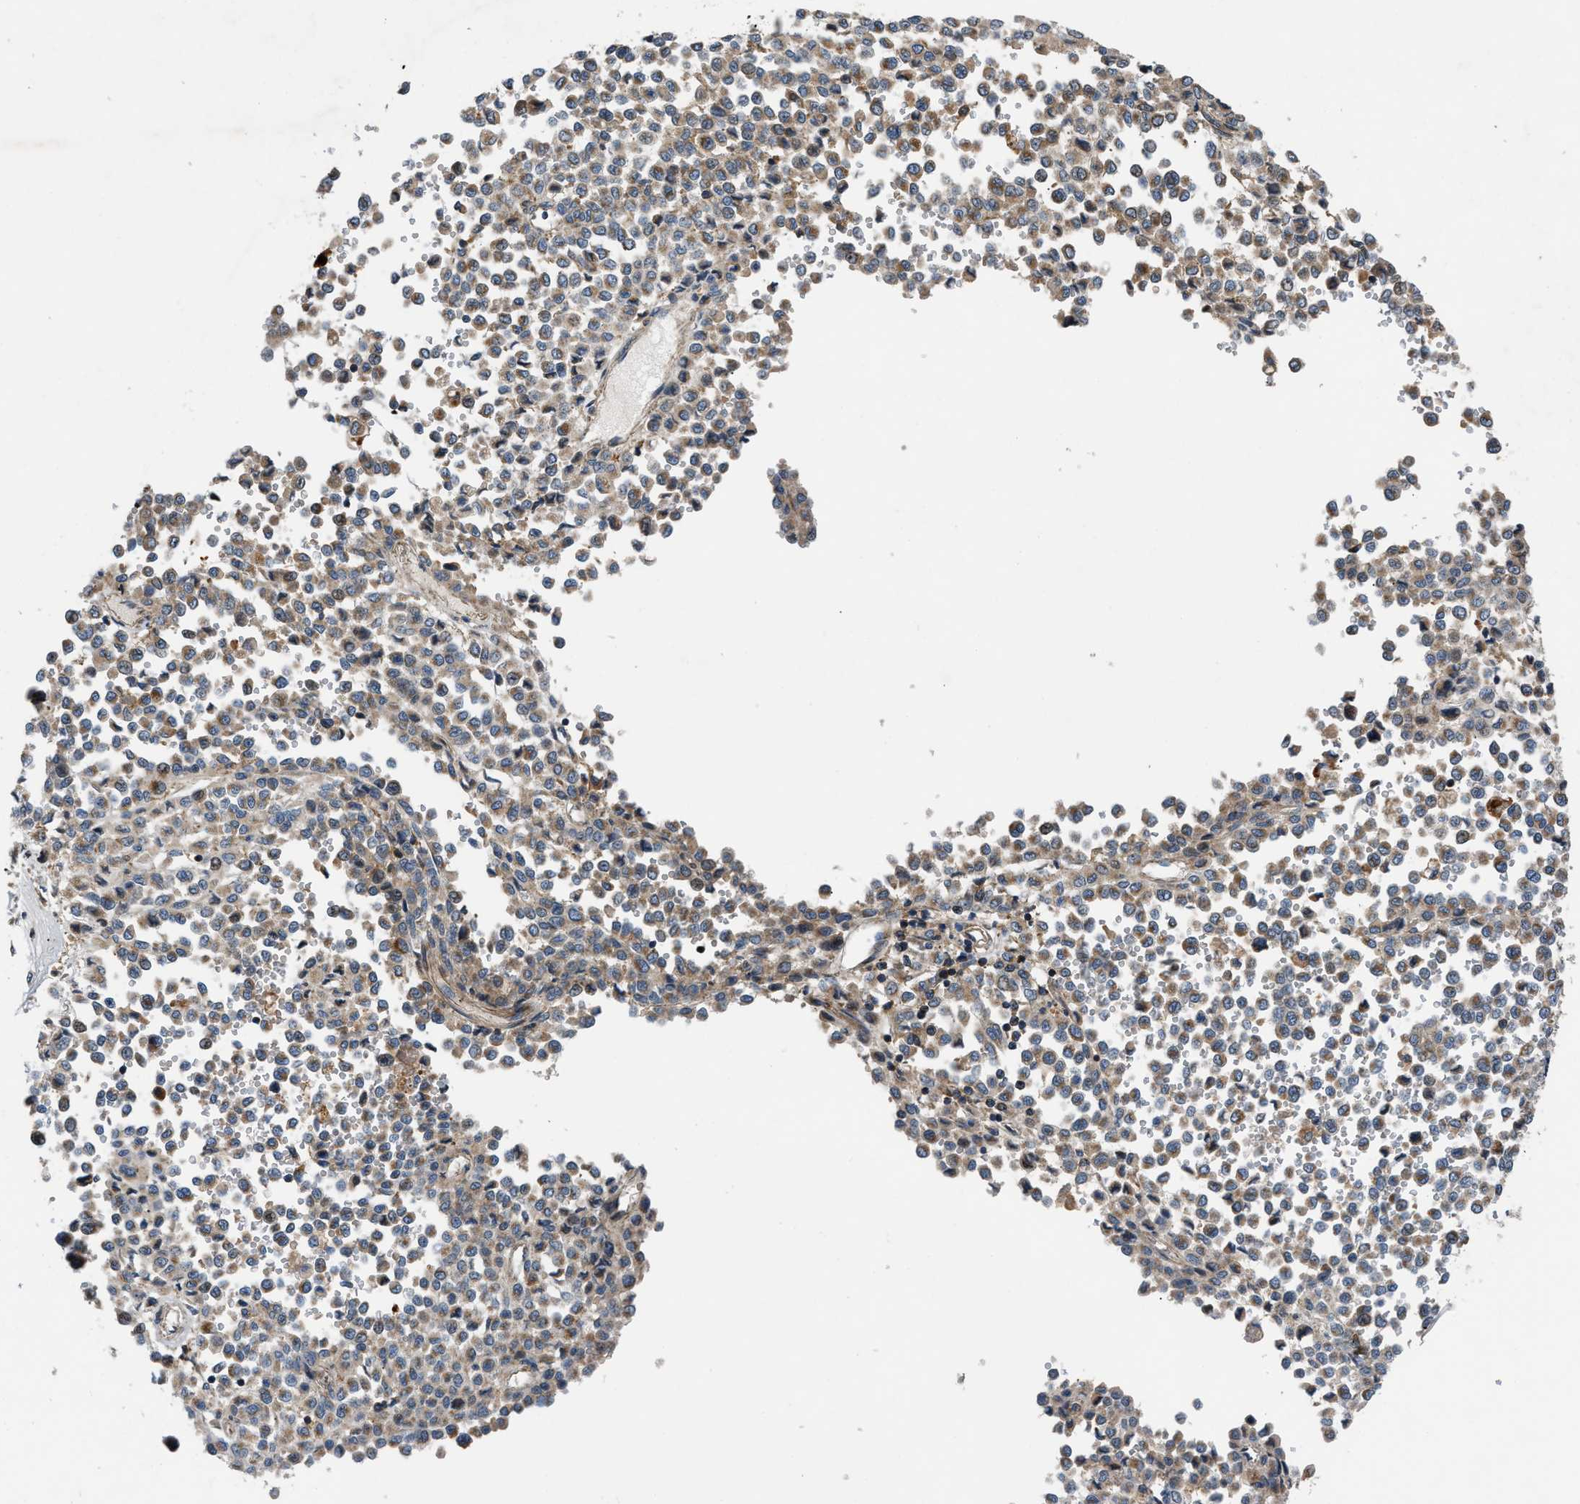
{"staining": {"intensity": "weak", "quantity": ">75%", "location": "cytoplasmic/membranous"}, "tissue": "melanoma", "cell_type": "Tumor cells", "image_type": "cancer", "snomed": [{"axis": "morphology", "description": "Malignant melanoma, Metastatic site"}, {"axis": "topography", "description": "Pancreas"}], "caption": "Protein expression analysis of malignant melanoma (metastatic site) reveals weak cytoplasmic/membranous expression in approximately >75% of tumor cells.", "gene": "DHODH", "patient": {"sex": "female", "age": 30}}